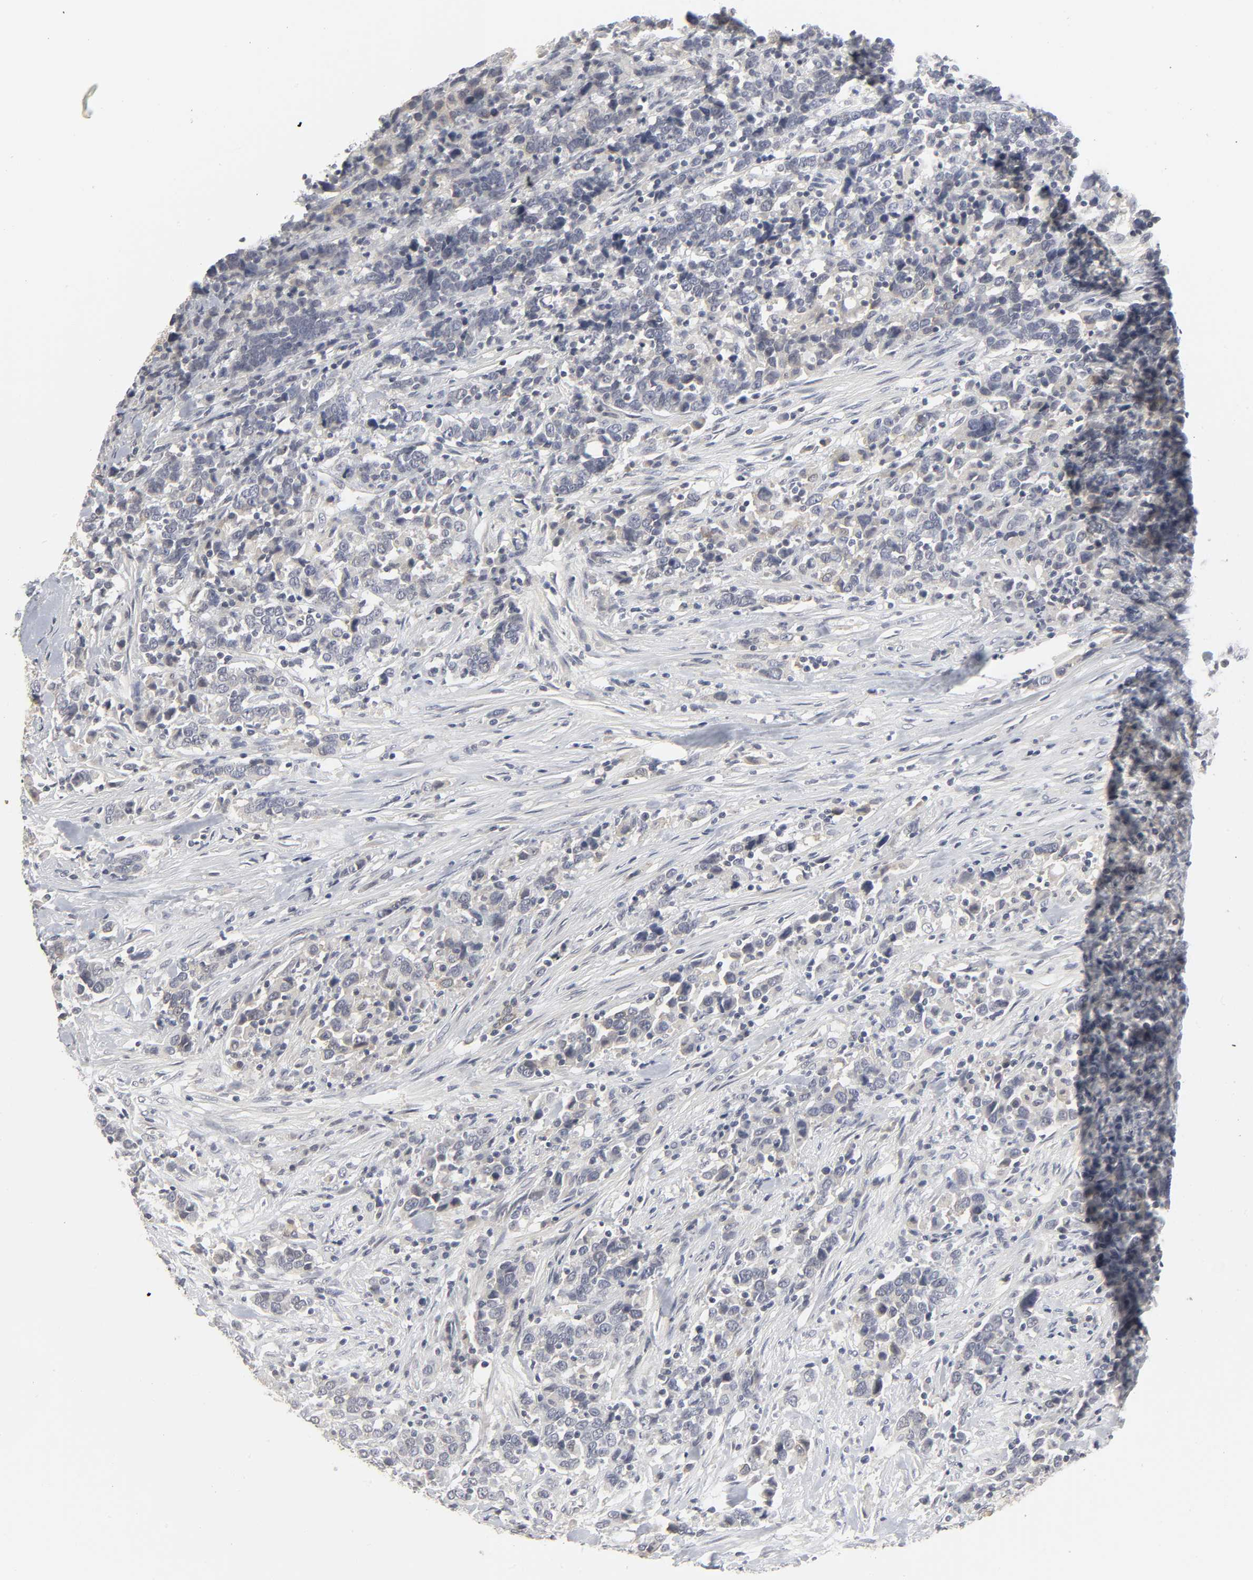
{"staining": {"intensity": "negative", "quantity": "none", "location": "none"}, "tissue": "urothelial cancer", "cell_type": "Tumor cells", "image_type": "cancer", "snomed": [{"axis": "morphology", "description": "Urothelial carcinoma, High grade"}, {"axis": "topography", "description": "Urinary bladder"}], "caption": "High power microscopy photomicrograph of an immunohistochemistry (IHC) micrograph of high-grade urothelial carcinoma, revealing no significant expression in tumor cells.", "gene": "TCAP", "patient": {"sex": "male", "age": 61}}